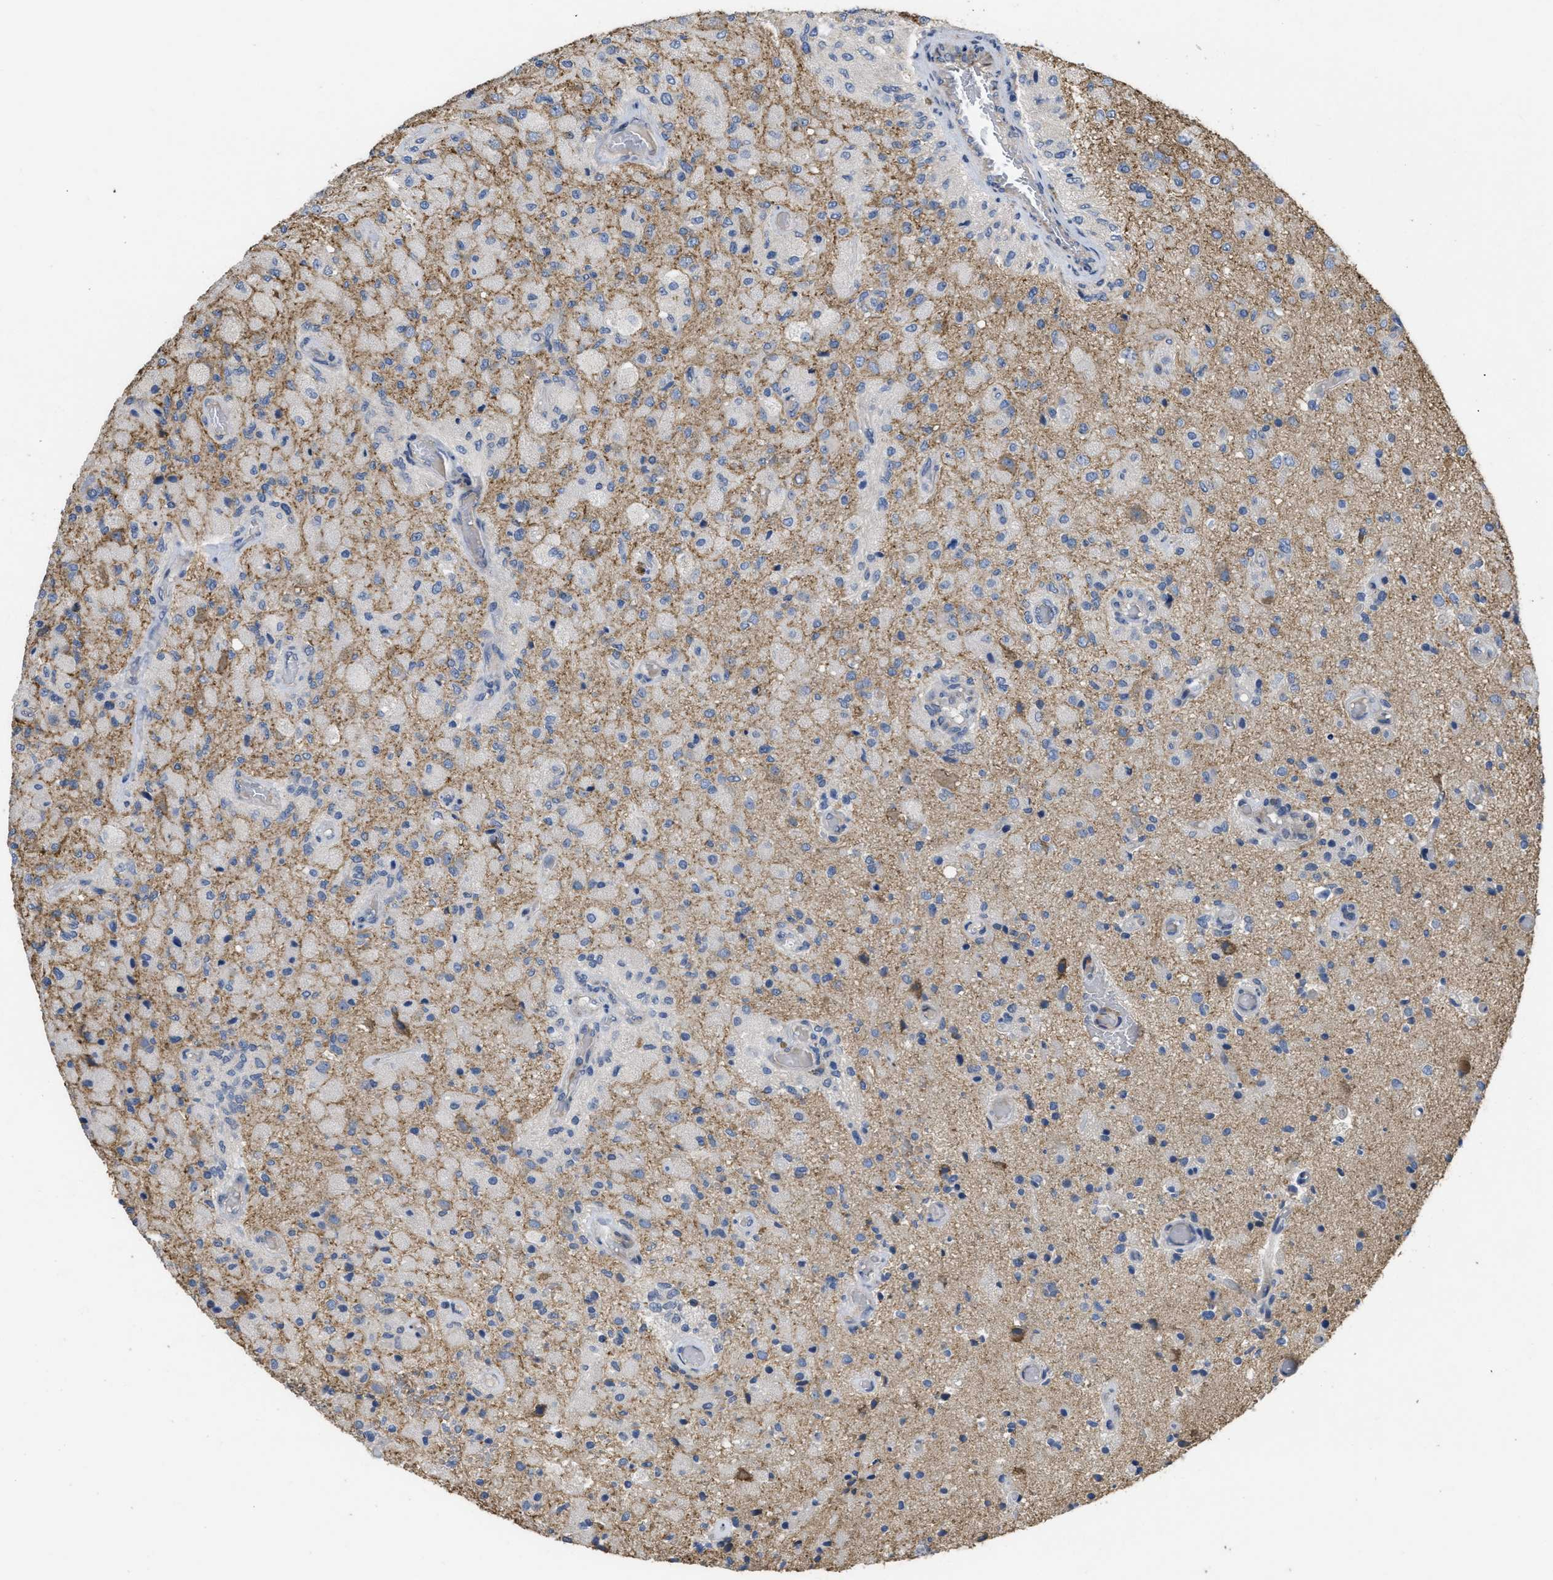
{"staining": {"intensity": "weak", "quantity": "<25%", "location": "cytoplasmic/membranous"}, "tissue": "glioma", "cell_type": "Tumor cells", "image_type": "cancer", "snomed": [{"axis": "morphology", "description": "Normal tissue, NOS"}, {"axis": "morphology", "description": "Glioma, malignant, High grade"}, {"axis": "topography", "description": "Cerebral cortex"}], "caption": "A photomicrograph of human glioma is negative for staining in tumor cells.", "gene": "CDPF1", "patient": {"sex": "male", "age": 77}}